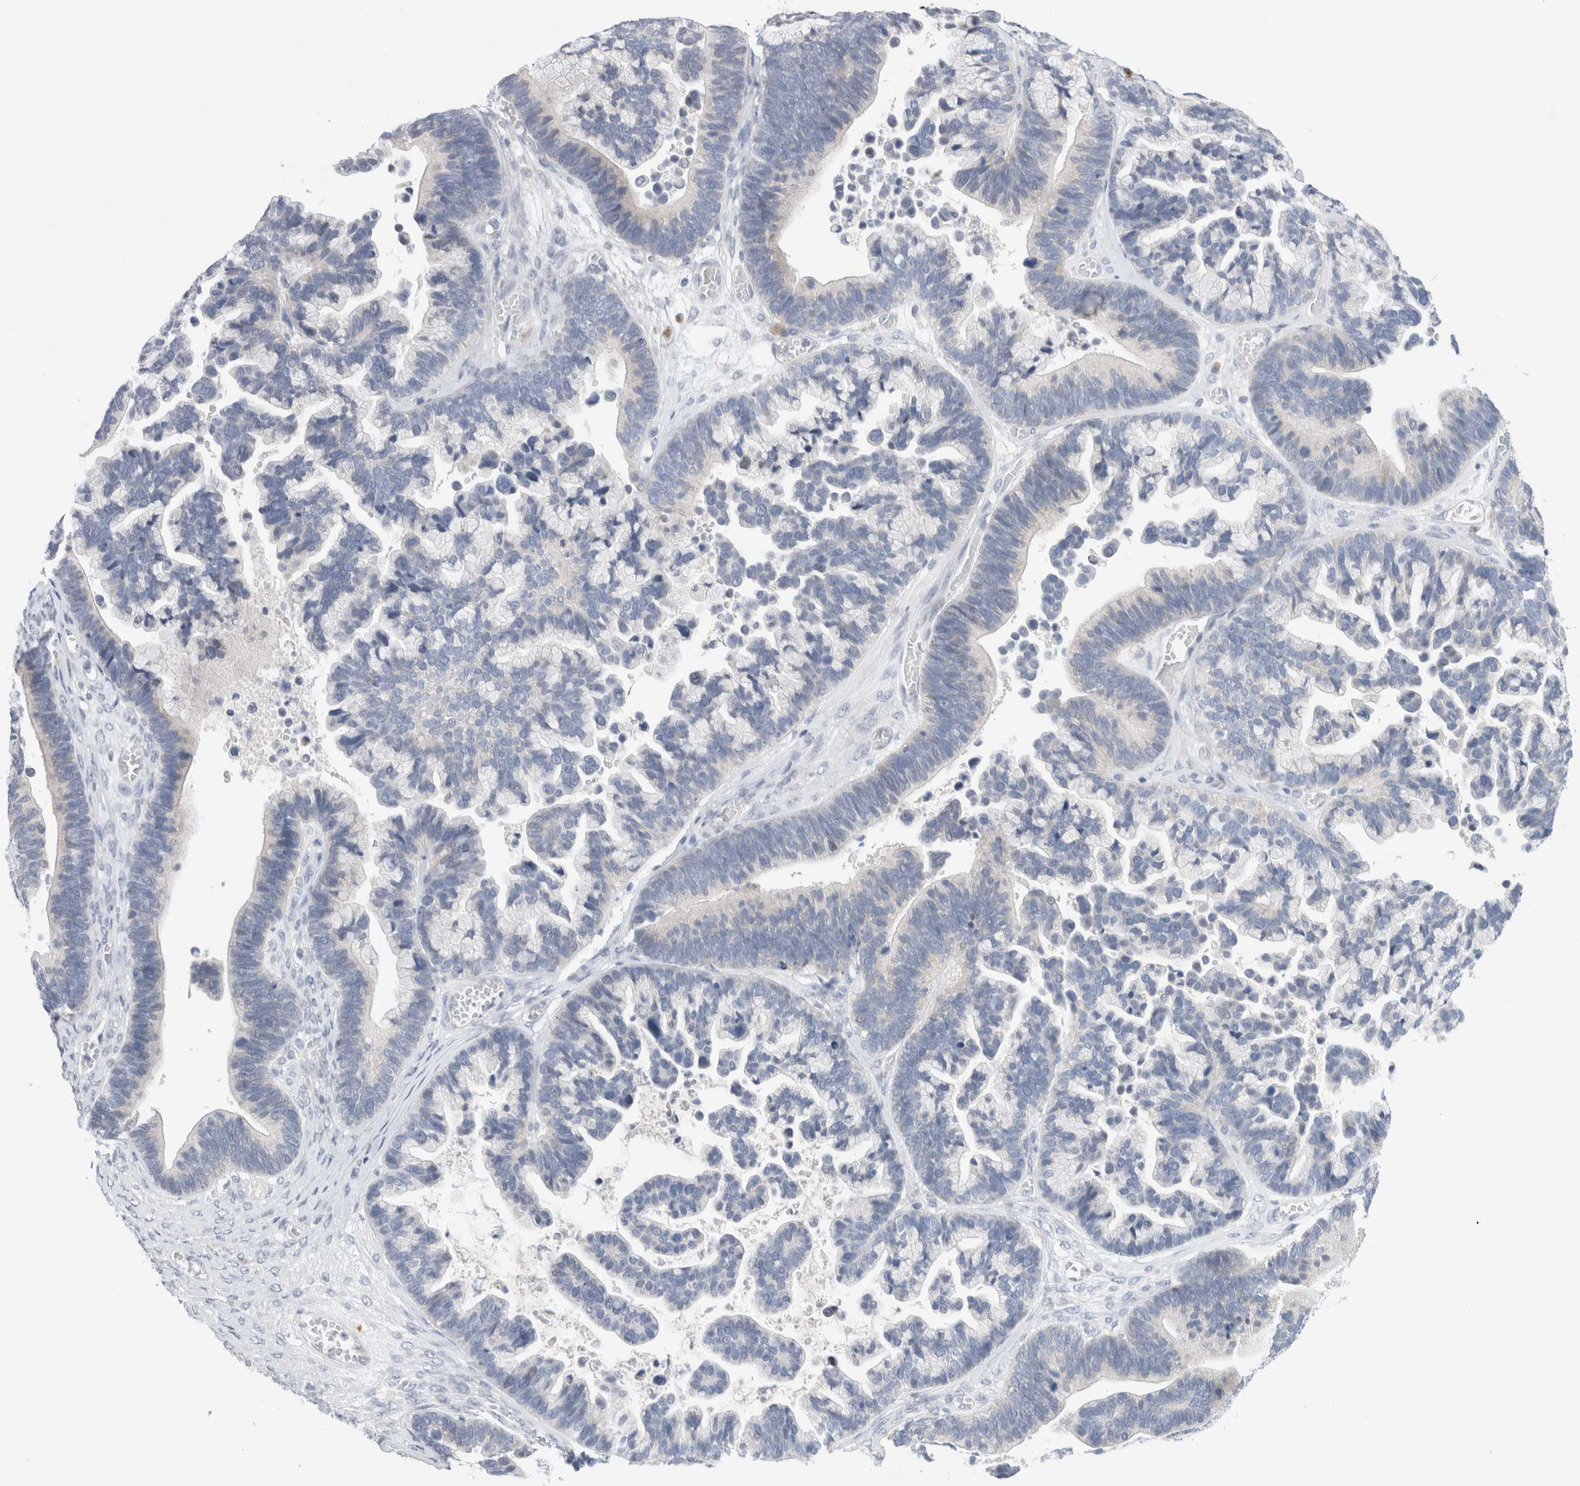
{"staining": {"intensity": "negative", "quantity": "none", "location": "none"}, "tissue": "ovarian cancer", "cell_type": "Tumor cells", "image_type": "cancer", "snomed": [{"axis": "morphology", "description": "Cystadenocarcinoma, serous, NOS"}, {"axis": "topography", "description": "Ovary"}], "caption": "Serous cystadenocarcinoma (ovarian) was stained to show a protein in brown. There is no significant expression in tumor cells.", "gene": "SLC22A12", "patient": {"sex": "female", "age": 56}}